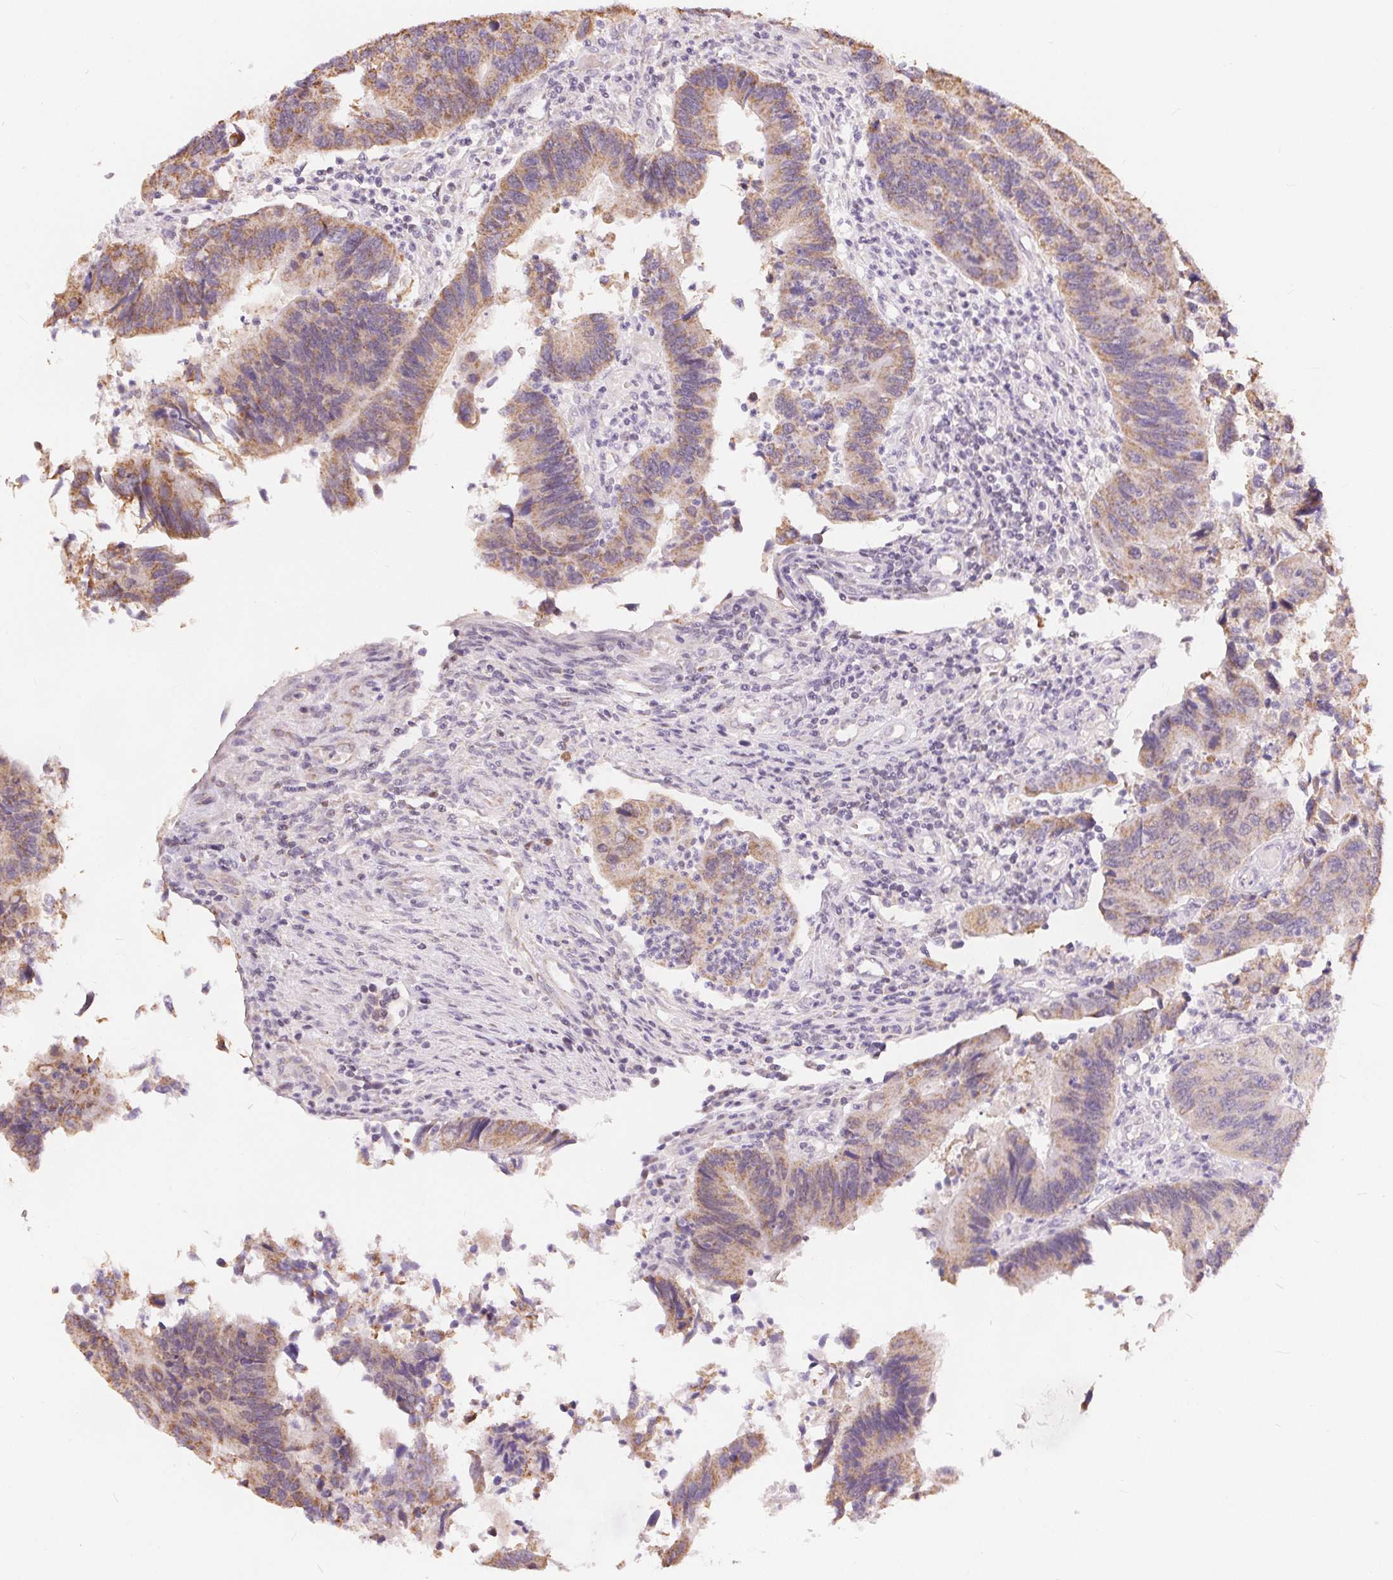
{"staining": {"intensity": "weak", "quantity": ">75%", "location": "cytoplasmic/membranous"}, "tissue": "colorectal cancer", "cell_type": "Tumor cells", "image_type": "cancer", "snomed": [{"axis": "morphology", "description": "Adenocarcinoma, NOS"}, {"axis": "topography", "description": "Colon"}], "caption": "DAB immunohistochemical staining of human adenocarcinoma (colorectal) displays weak cytoplasmic/membranous protein staining in approximately >75% of tumor cells. The protein of interest is shown in brown color, while the nuclei are stained blue.", "gene": "POU2F2", "patient": {"sex": "female", "age": 67}}